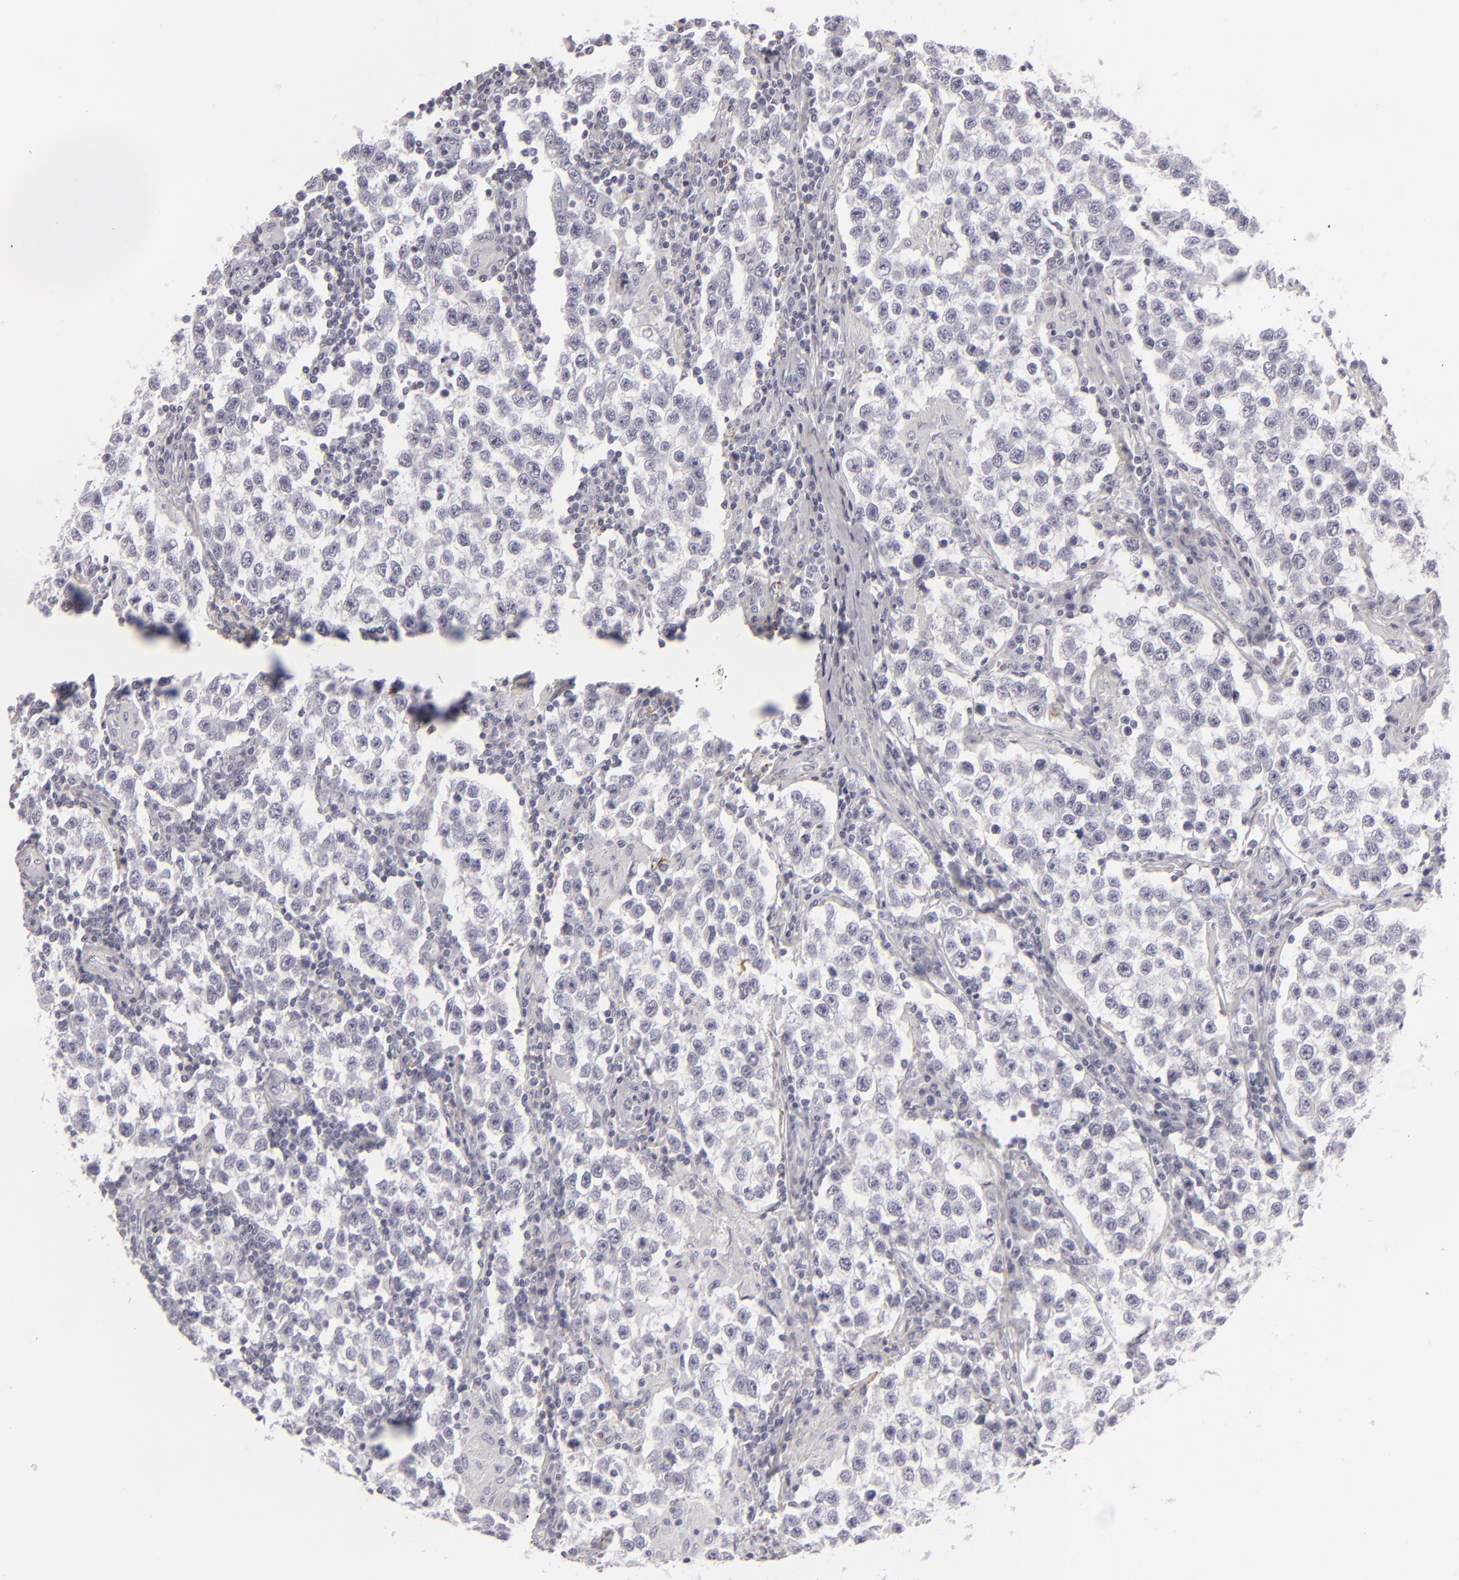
{"staining": {"intensity": "negative", "quantity": "none", "location": "none"}, "tissue": "testis cancer", "cell_type": "Tumor cells", "image_type": "cancer", "snomed": [{"axis": "morphology", "description": "Seminoma, NOS"}, {"axis": "topography", "description": "Testis"}], "caption": "Tumor cells show no significant staining in seminoma (testis). (Stains: DAB immunohistochemistry with hematoxylin counter stain, Microscopy: brightfield microscopy at high magnification).", "gene": "C9", "patient": {"sex": "male", "age": 36}}